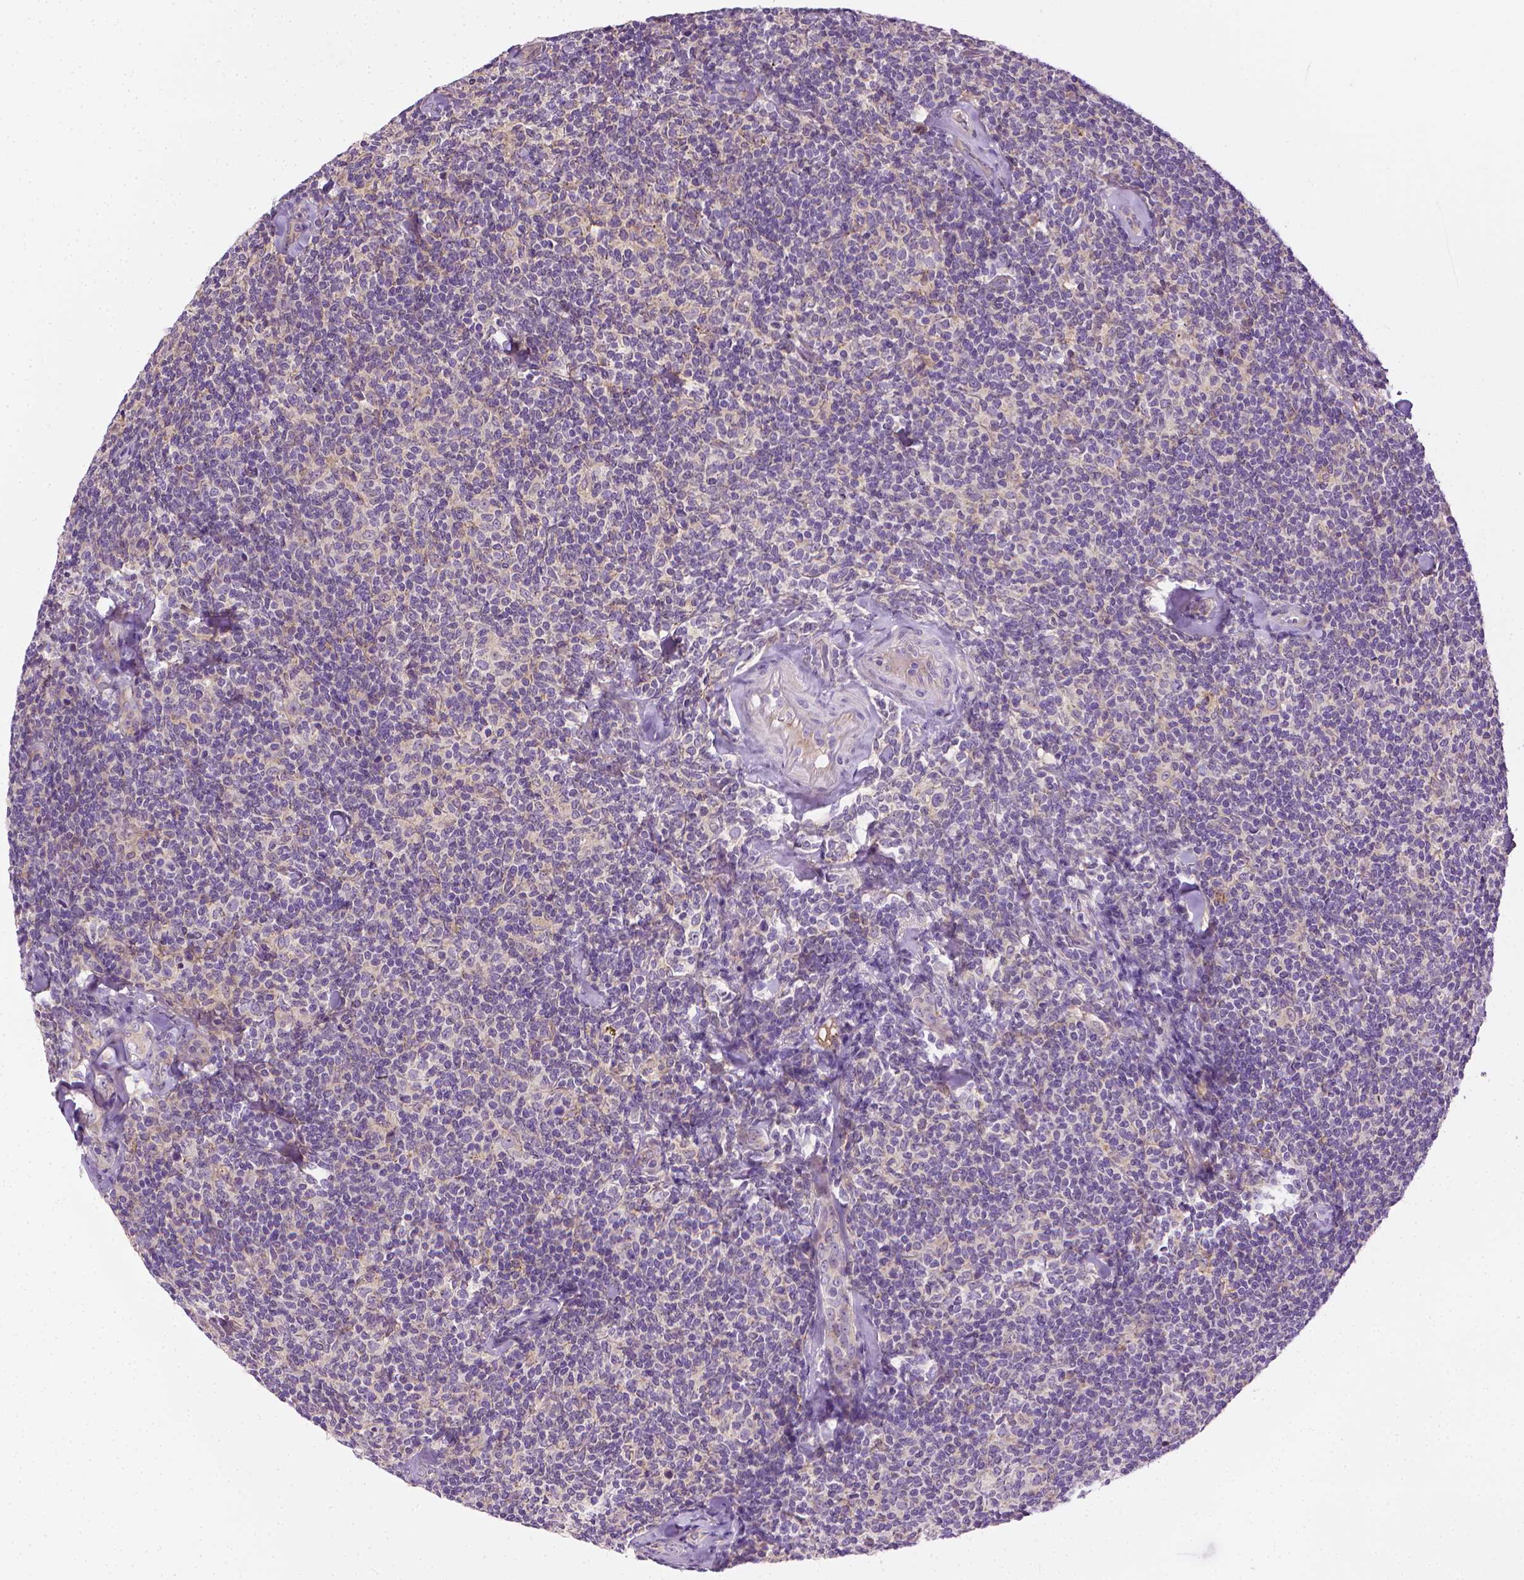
{"staining": {"intensity": "negative", "quantity": "none", "location": "none"}, "tissue": "lymphoma", "cell_type": "Tumor cells", "image_type": "cancer", "snomed": [{"axis": "morphology", "description": "Malignant lymphoma, non-Hodgkin's type, Low grade"}, {"axis": "topography", "description": "Lymph node"}], "caption": "This is a micrograph of IHC staining of lymphoma, which shows no staining in tumor cells.", "gene": "MCOLN3", "patient": {"sex": "female", "age": 56}}